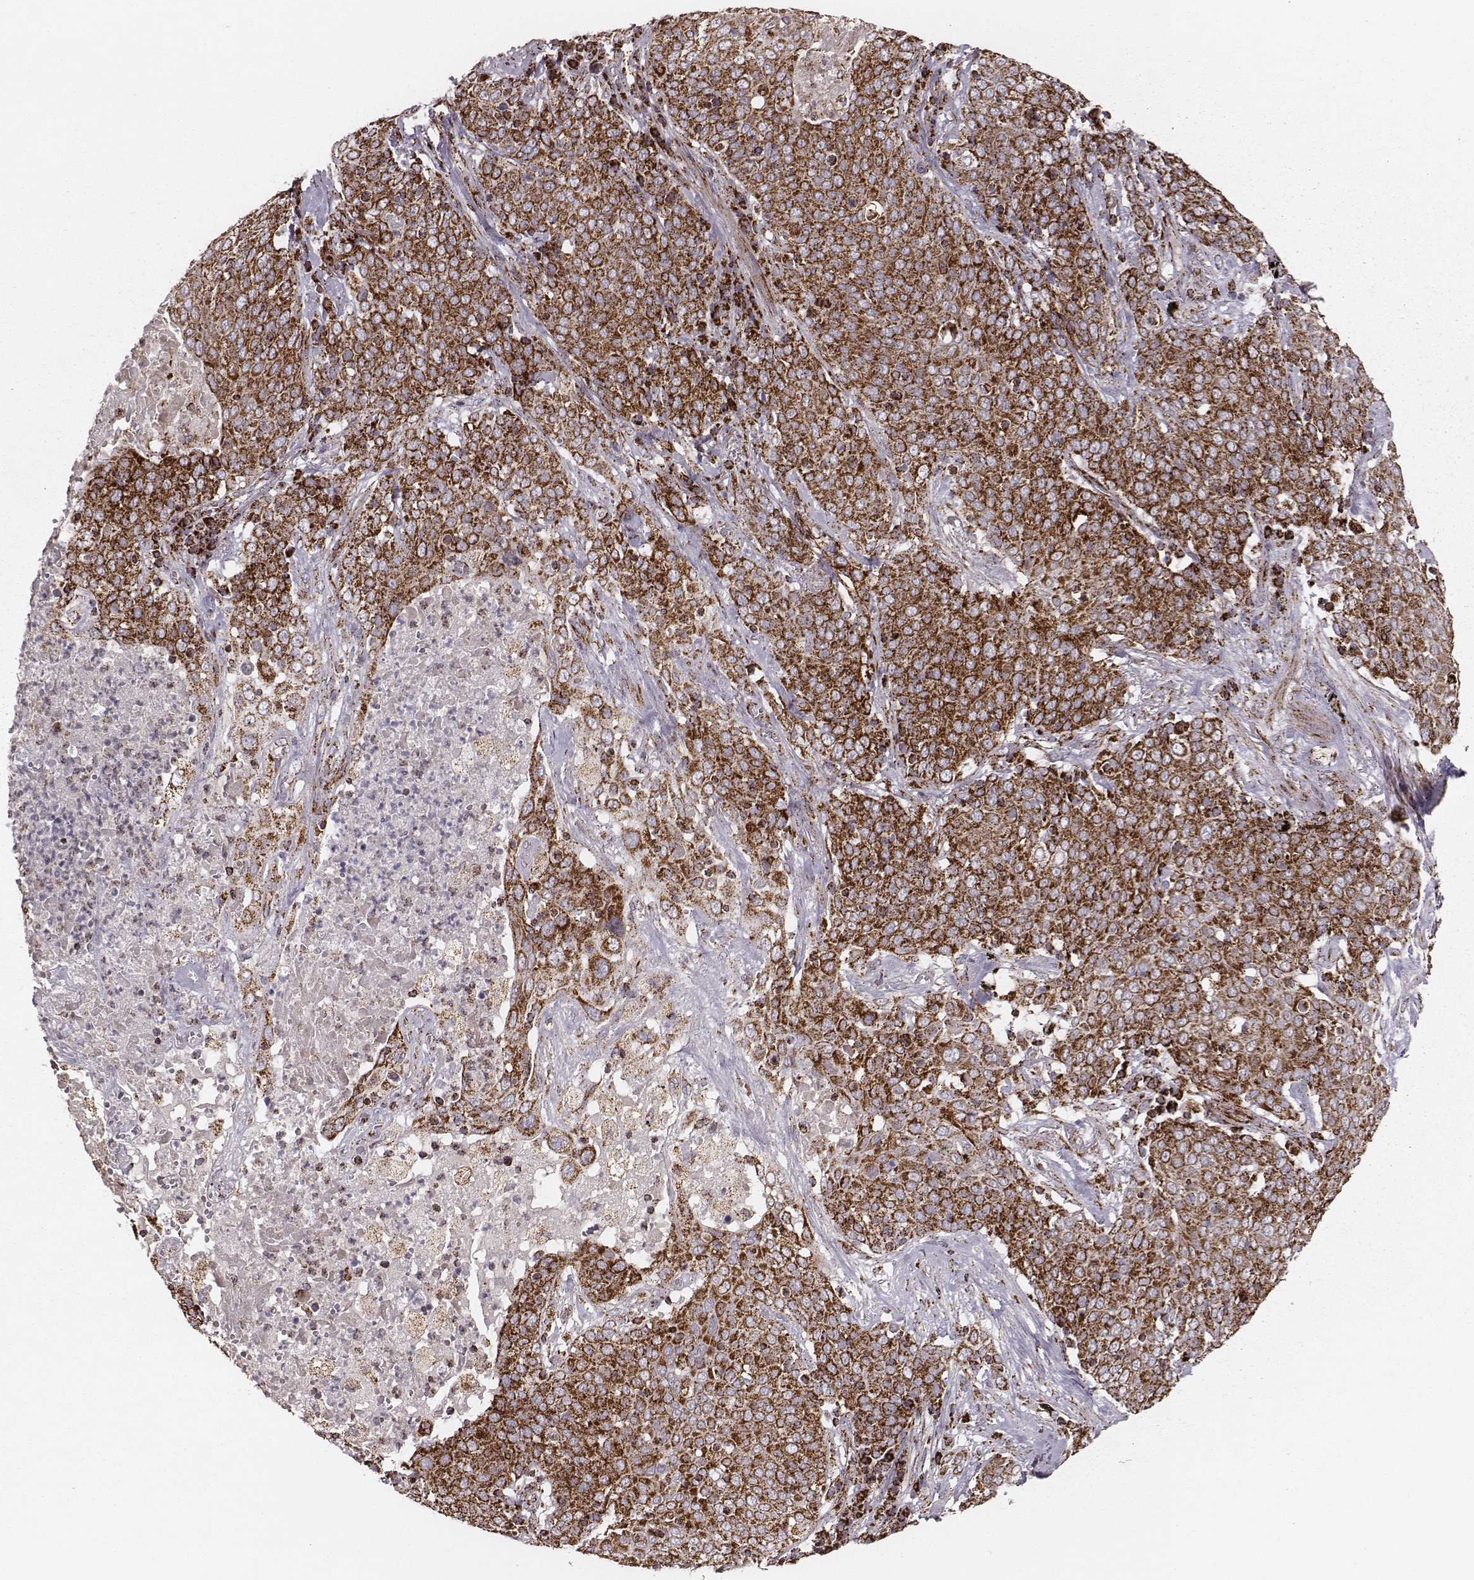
{"staining": {"intensity": "strong", "quantity": ">75%", "location": "cytoplasmic/membranous"}, "tissue": "lung cancer", "cell_type": "Tumor cells", "image_type": "cancer", "snomed": [{"axis": "morphology", "description": "Squamous cell carcinoma, NOS"}, {"axis": "topography", "description": "Lung"}], "caption": "Lung squamous cell carcinoma was stained to show a protein in brown. There is high levels of strong cytoplasmic/membranous positivity in approximately >75% of tumor cells.", "gene": "TUFM", "patient": {"sex": "male", "age": 82}}